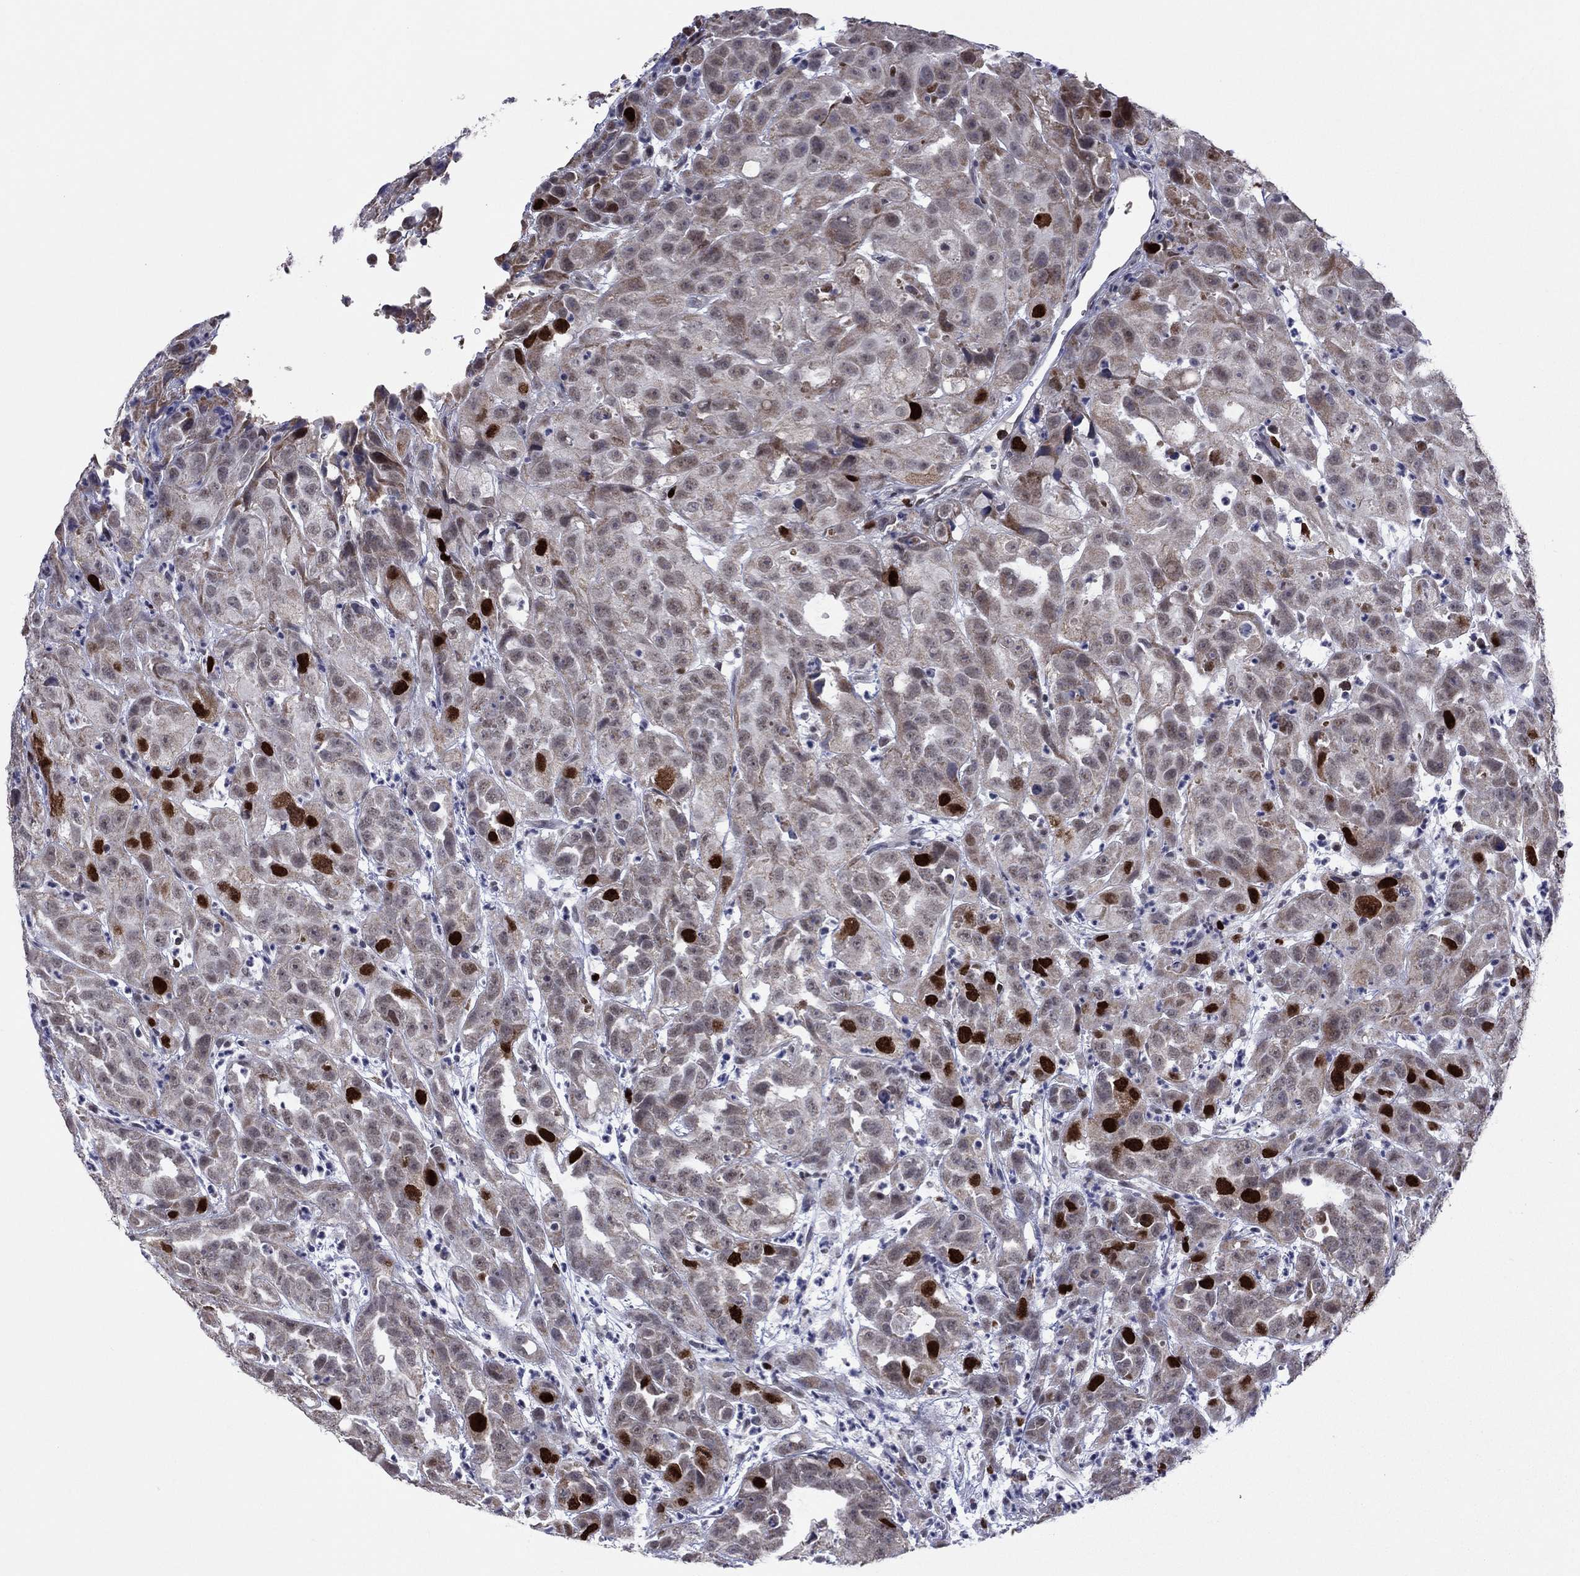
{"staining": {"intensity": "strong", "quantity": "<25%", "location": "nuclear"}, "tissue": "urothelial cancer", "cell_type": "Tumor cells", "image_type": "cancer", "snomed": [{"axis": "morphology", "description": "Urothelial carcinoma, High grade"}, {"axis": "topography", "description": "Urinary bladder"}], "caption": "Brown immunohistochemical staining in urothelial carcinoma (high-grade) reveals strong nuclear expression in approximately <25% of tumor cells.", "gene": "CDCA5", "patient": {"sex": "female", "age": 41}}